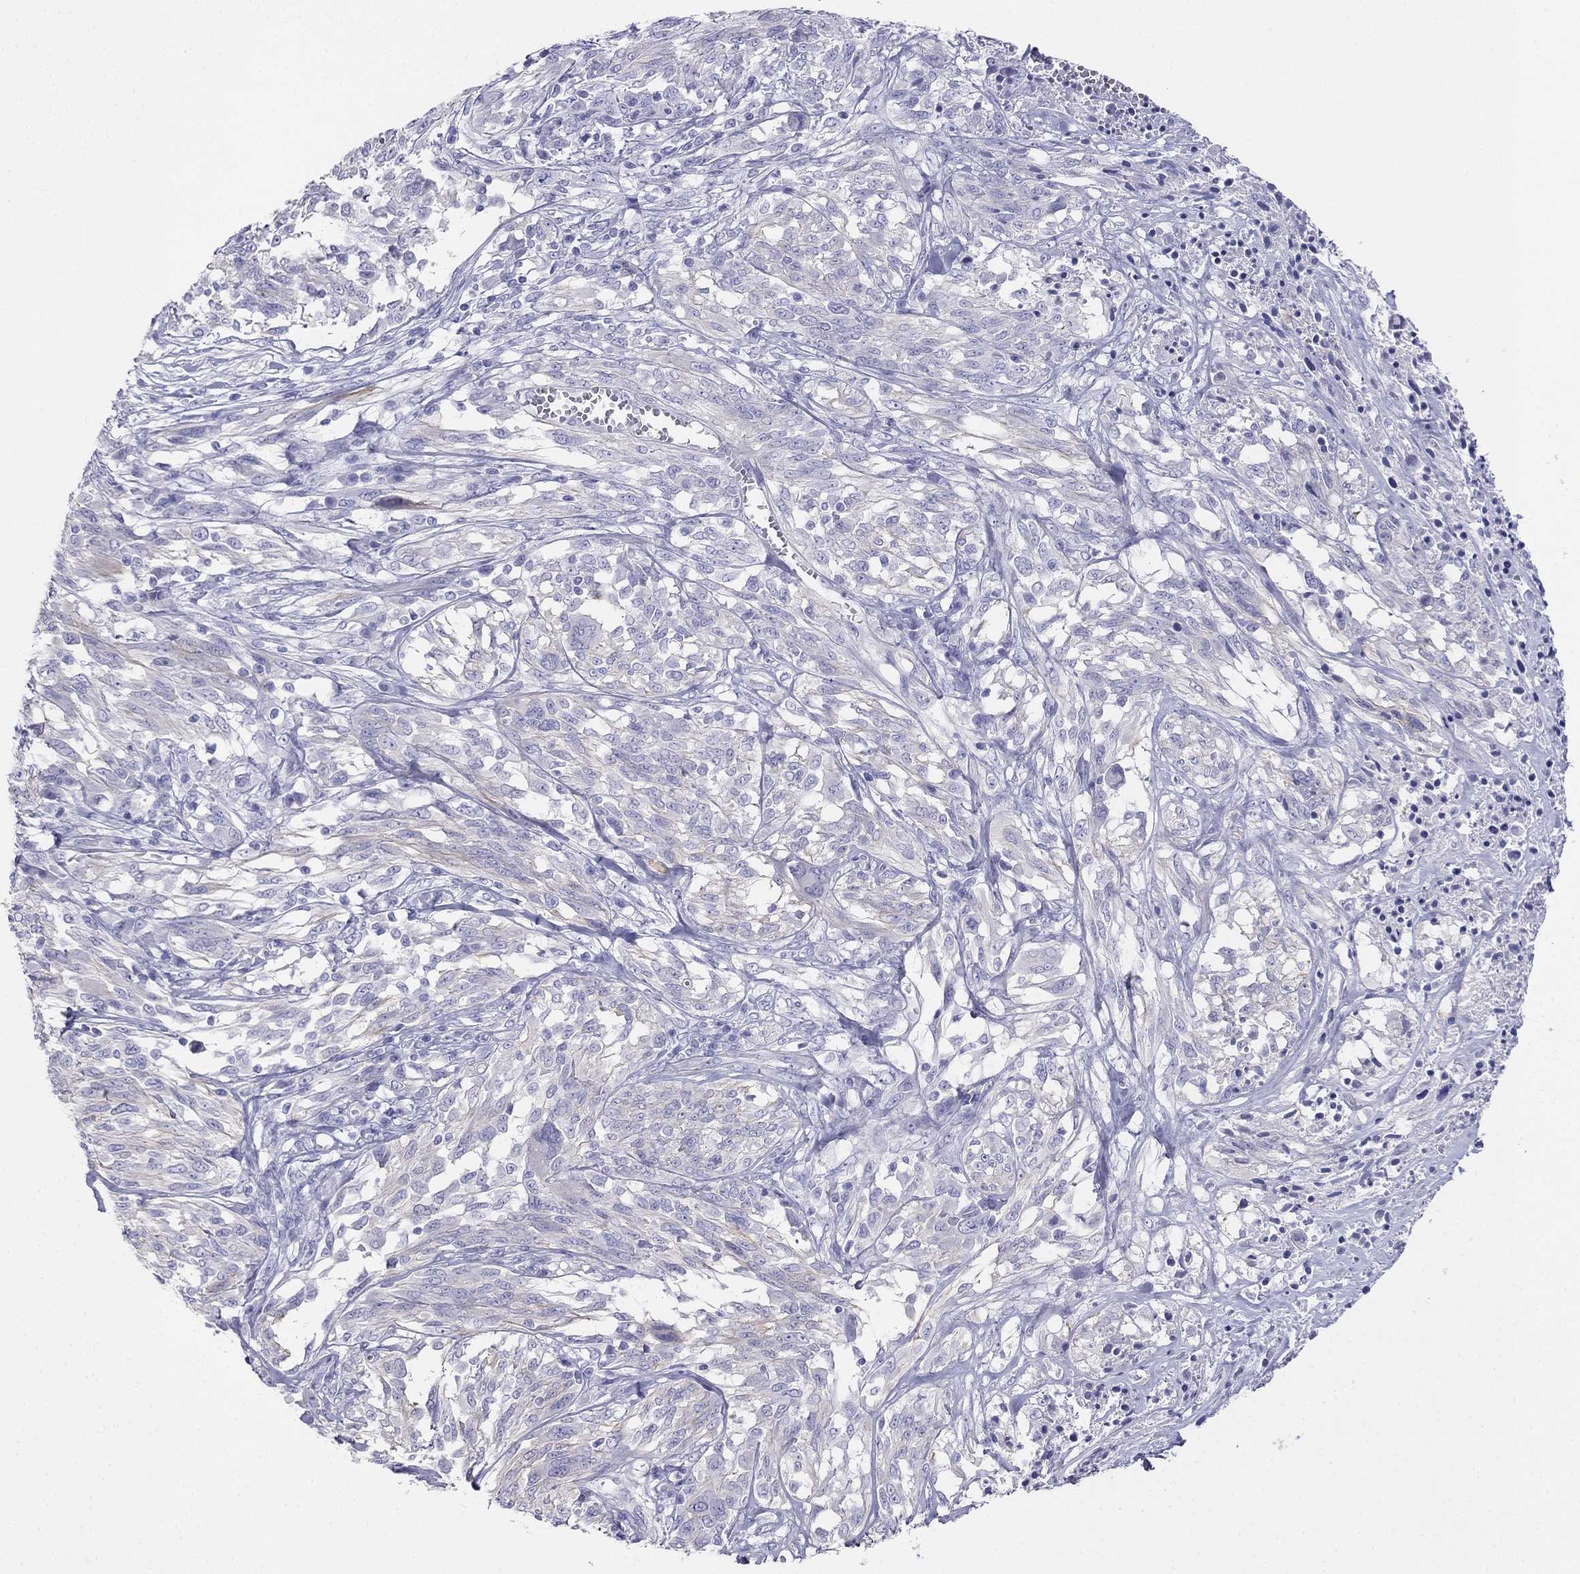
{"staining": {"intensity": "negative", "quantity": "none", "location": "none"}, "tissue": "melanoma", "cell_type": "Tumor cells", "image_type": "cancer", "snomed": [{"axis": "morphology", "description": "Malignant melanoma, NOS"}, {"axis": "topography", "description": "Skin"}], "caption": "High magnification brightfield microscopy of melanoma stained with DAB (3,3'-diaminobenzidine) (brown) and counterstained with hematoxylin (blue): tumor cells show no significant expression.", "gene": "ALOXE3", "patient": {"sex": "female", "age": 91}}